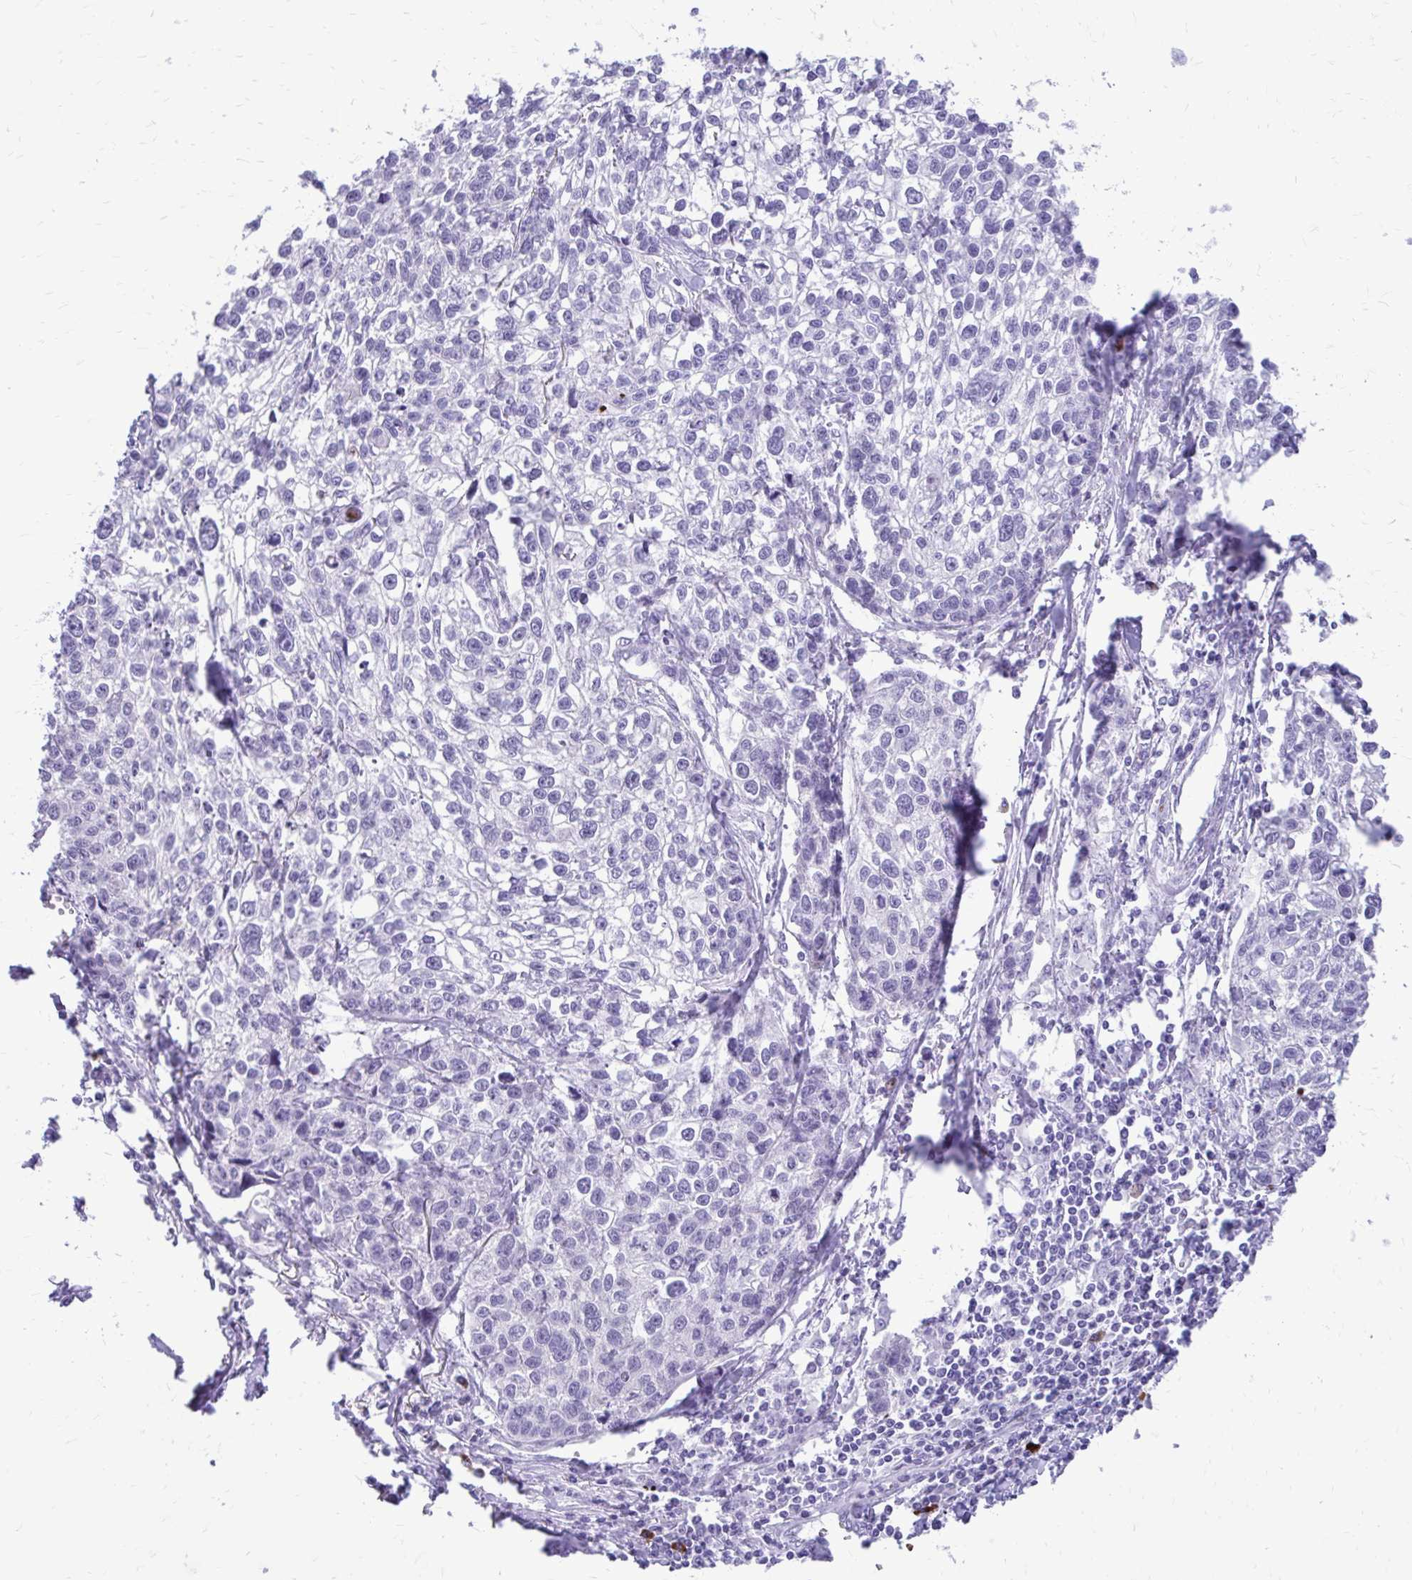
{"staining": {"intensity": "negative", "quantity": "none", "location": "none"}, "tissue": "lung cancer", "cell_type": "Tumor cells", "image_type": "cancer", "snomed": [{"axis": "morphology", "description": "Squamous cell carcinoma, NOS"}, {"axis": "topography", "description": "Lung"}], "caption": "Immunohistochemistry of lung squamous cell carcinoma exhibits no expression in tumor cells. (Immunohistochemistry, brightfield microscopy, high magnification).", "gene": "SATL1", "patient": {"sex": "male", "age": 74}}